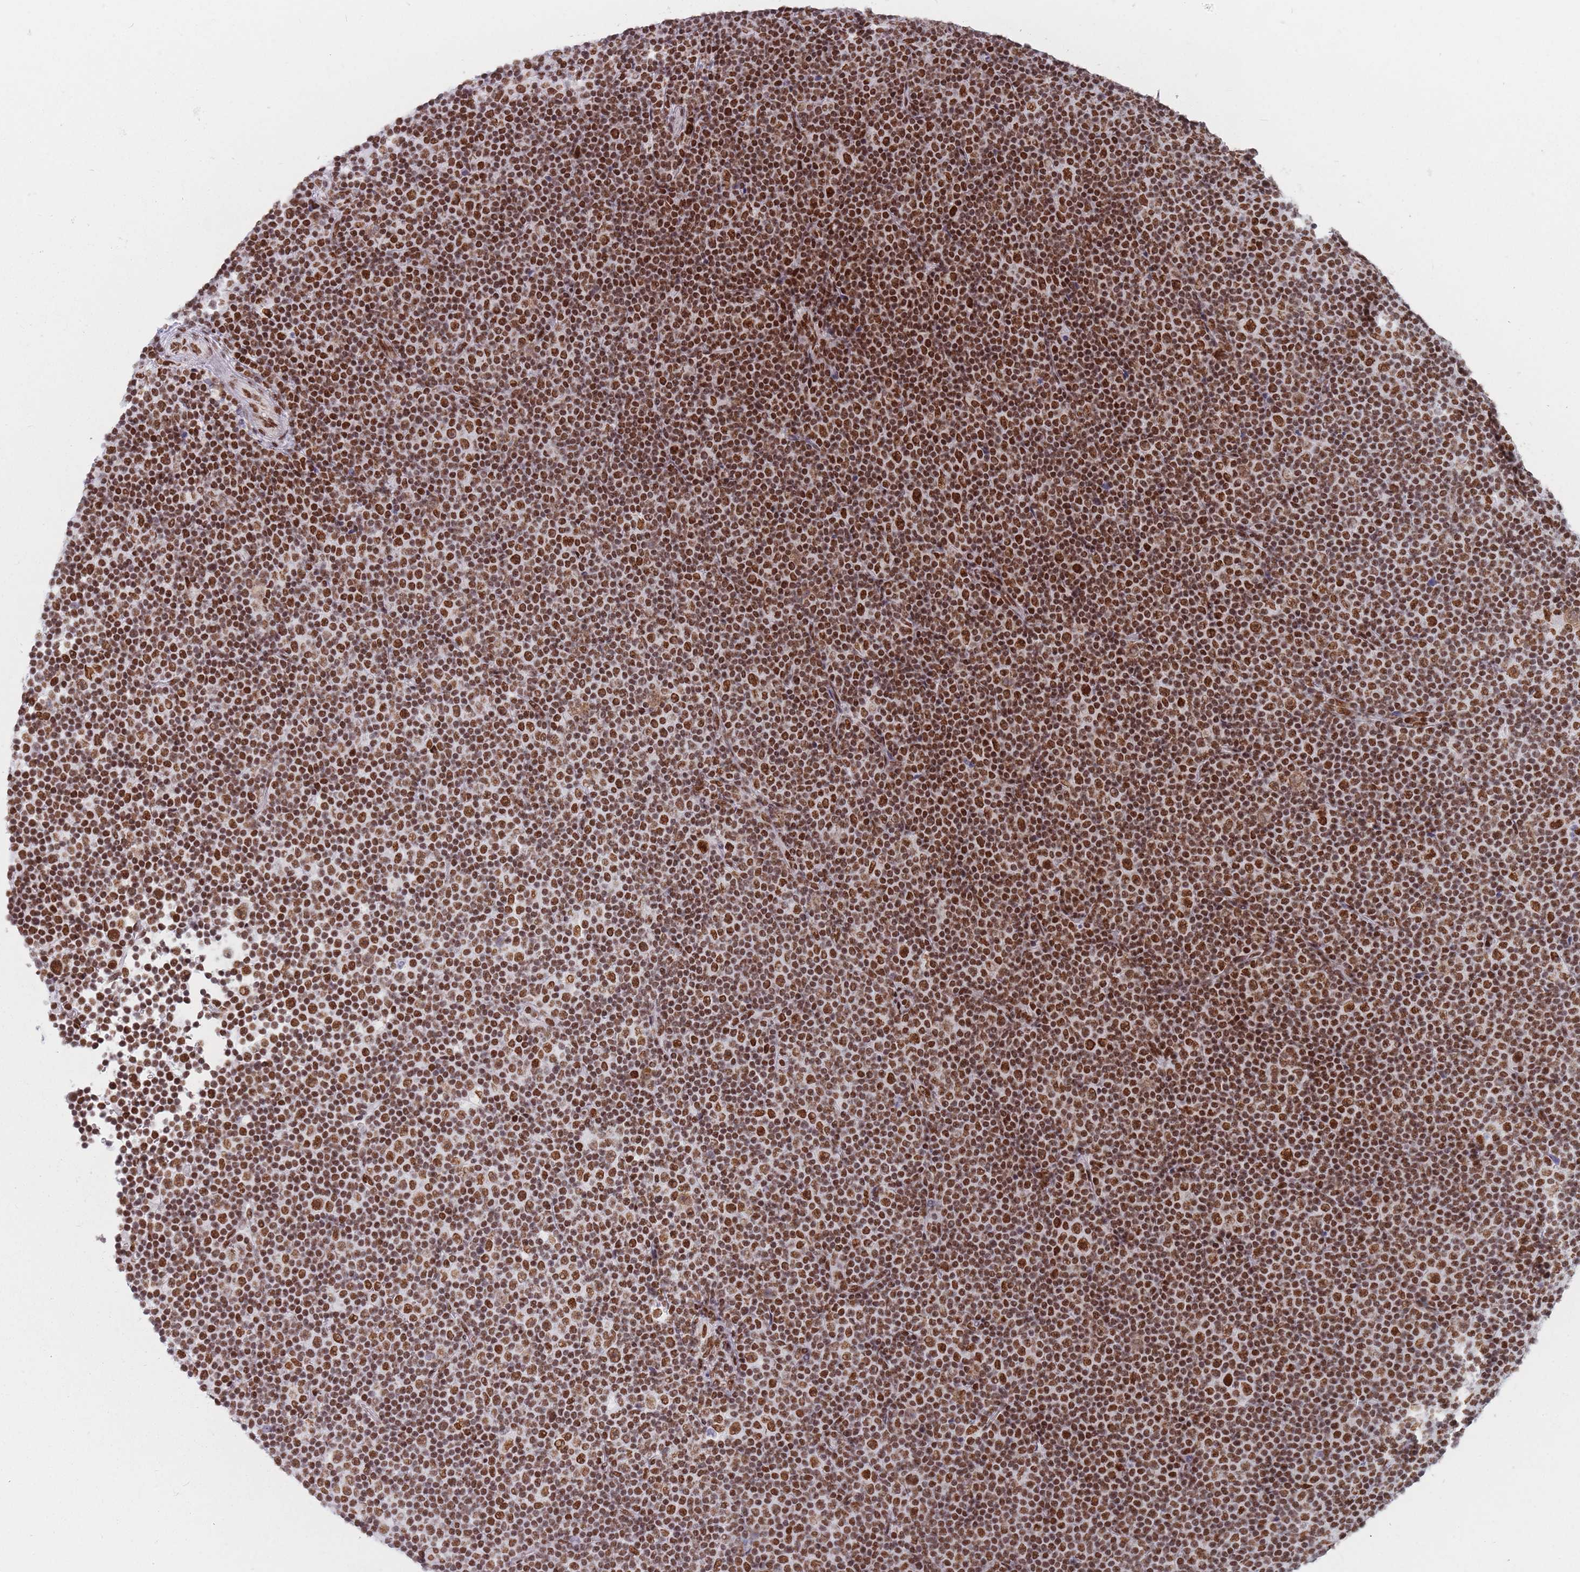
{"staining": {"intensity": "strong", "quantity": ">75%", "location": "nuclear"}, "tissue": "lymphoma", "cell_type": "Tumor cells", "image_type": "cancer", "snomed": [{"axis": "morphology", "description": "Malignant lymphoma, non-Hodgkin's type, Low grade"}, {"axis": "topography", "description": "Lymph node"}], "caption": "A high amount of strong nuclear expression is seen in about >75% of tumor cells in malignant lymphoma, non-Hodgkin's type (low-grade) tissue.", "gene": "SAFB2", "patient": {"sex": "female", "age": 67}}